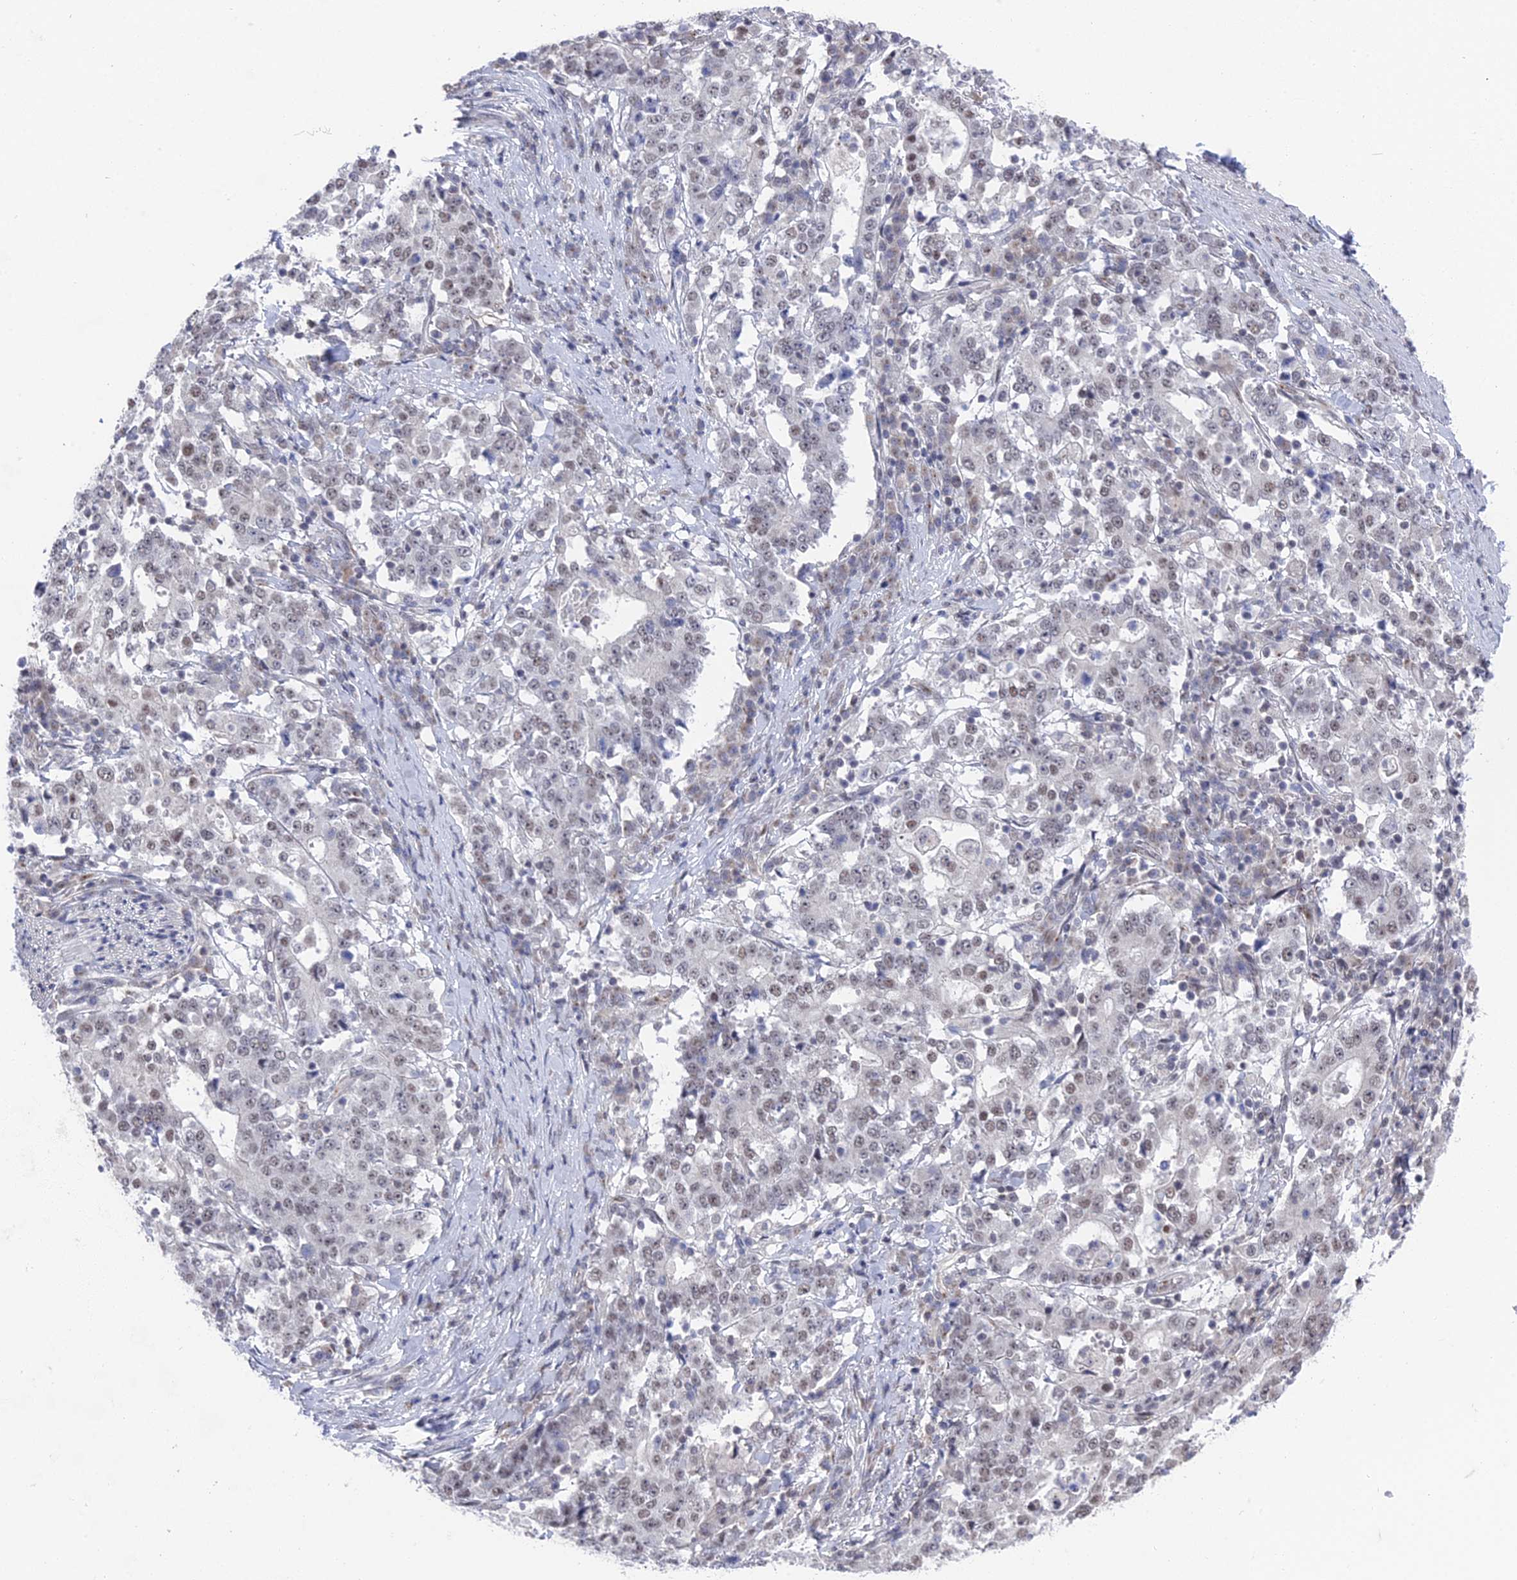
{"staining": {"intensity": "weak", "quantity": "25%-75%", "location": "nuclear"}, "tissue": "stomach cancer", "cell_type": "Tumor cells", "image_type": "cancer", "snomed": [{"axis": "morphology", "description": "Adenocarcinoma, NOS"}, {"axis": "topography", "description": "Stomach"}], "caption": "Stomach adenocarcinoma was stained to show a protein in brown. There is low levels of weak nuclear staining in approximately 25%-75% of tumor cells.", "gene": "FHIP2A", "patient": {"sex": "male", "age": 59}}